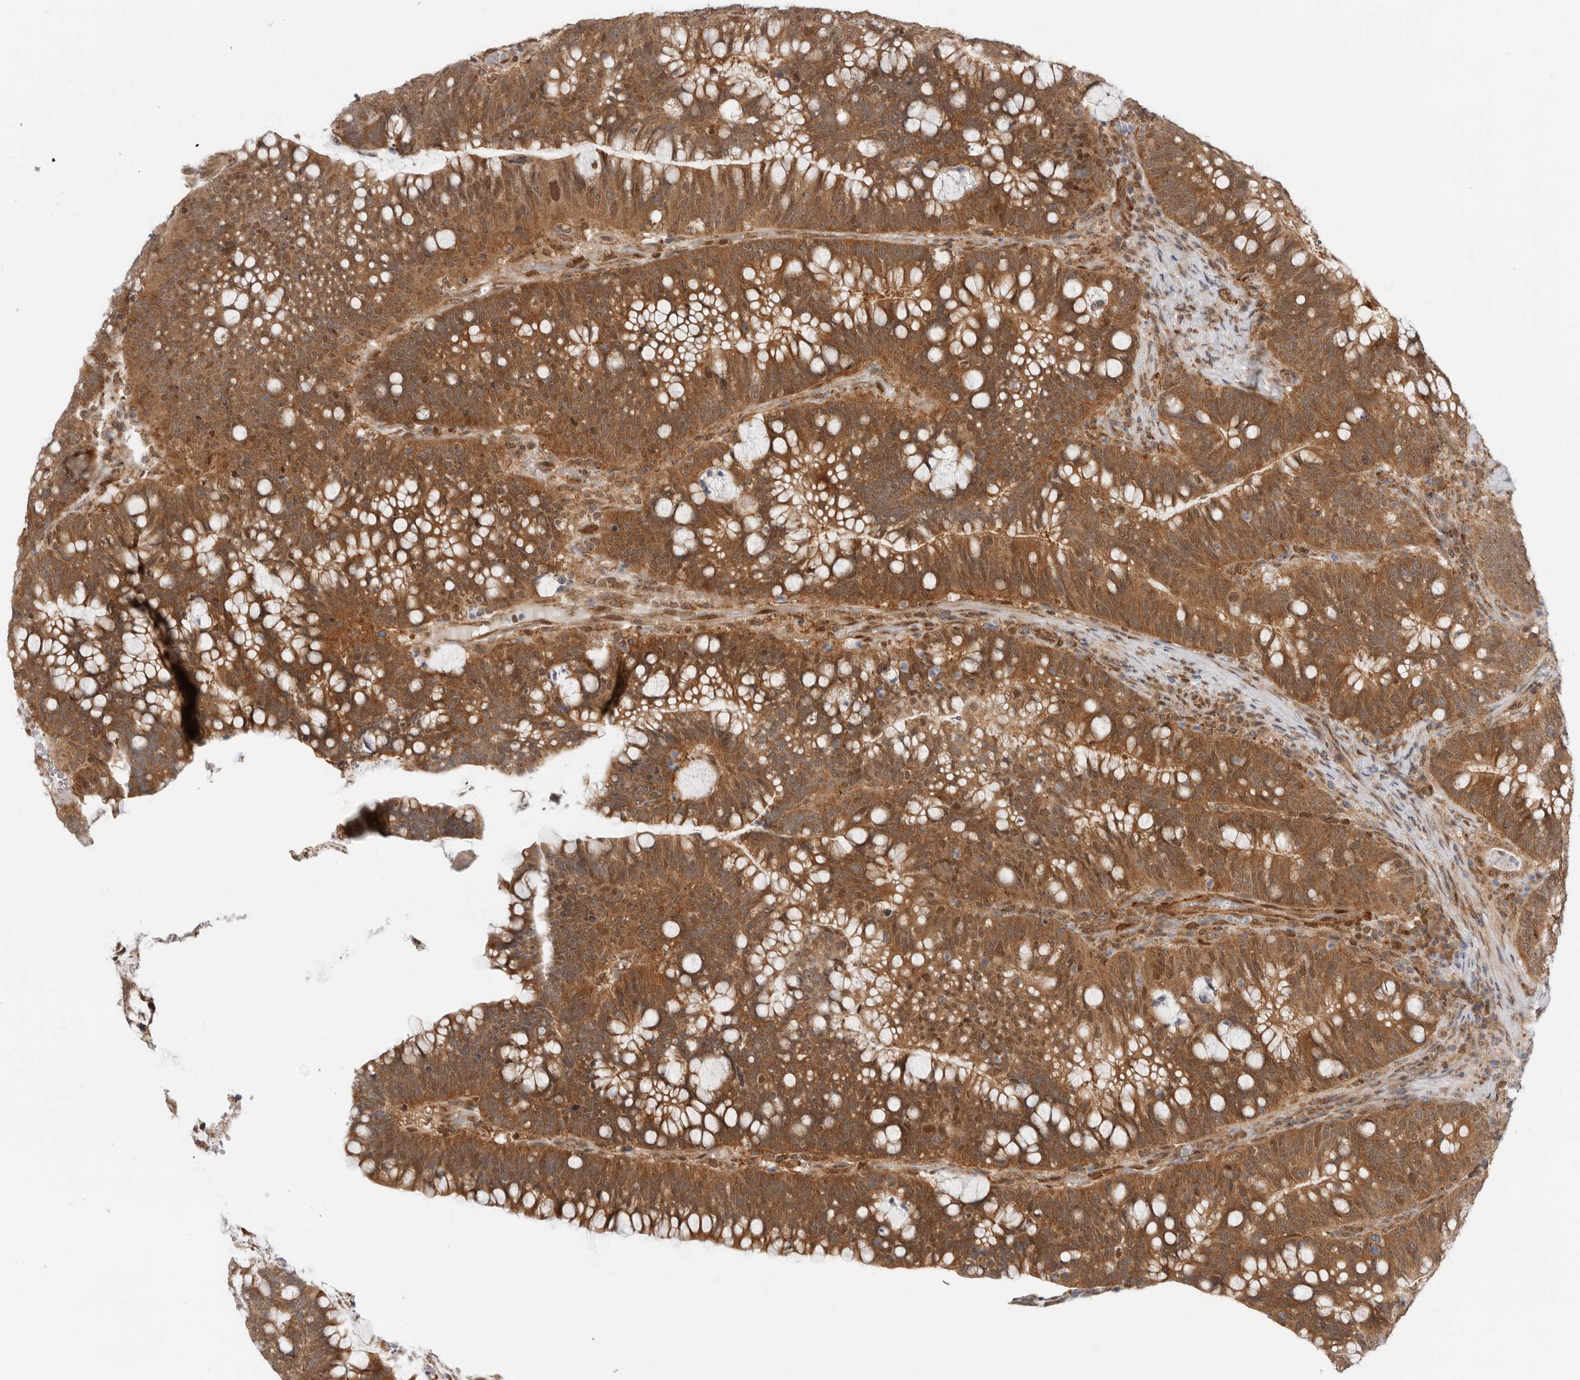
{"staining": {"intensity": "strong", "quantity": ">75%", "location": "cytoplasmic/membranous"}, "tissue": "colorectal cancer", "cell_type": "Tumor cells", "image_type": "cancer", "snomed": [{"axis": "morphology", "description": "Adenocarcinoma, NOS"}, {"axis": "topography", "description": "Colon"}], "caption": "Protein staining of colorectal adenocarcinoma tissue displays strong cytoplasmic/membranous positivity in about >75% of tumor cells.", "gene": "DCAF8", "patient": {"sex": "female", "age": 66}}